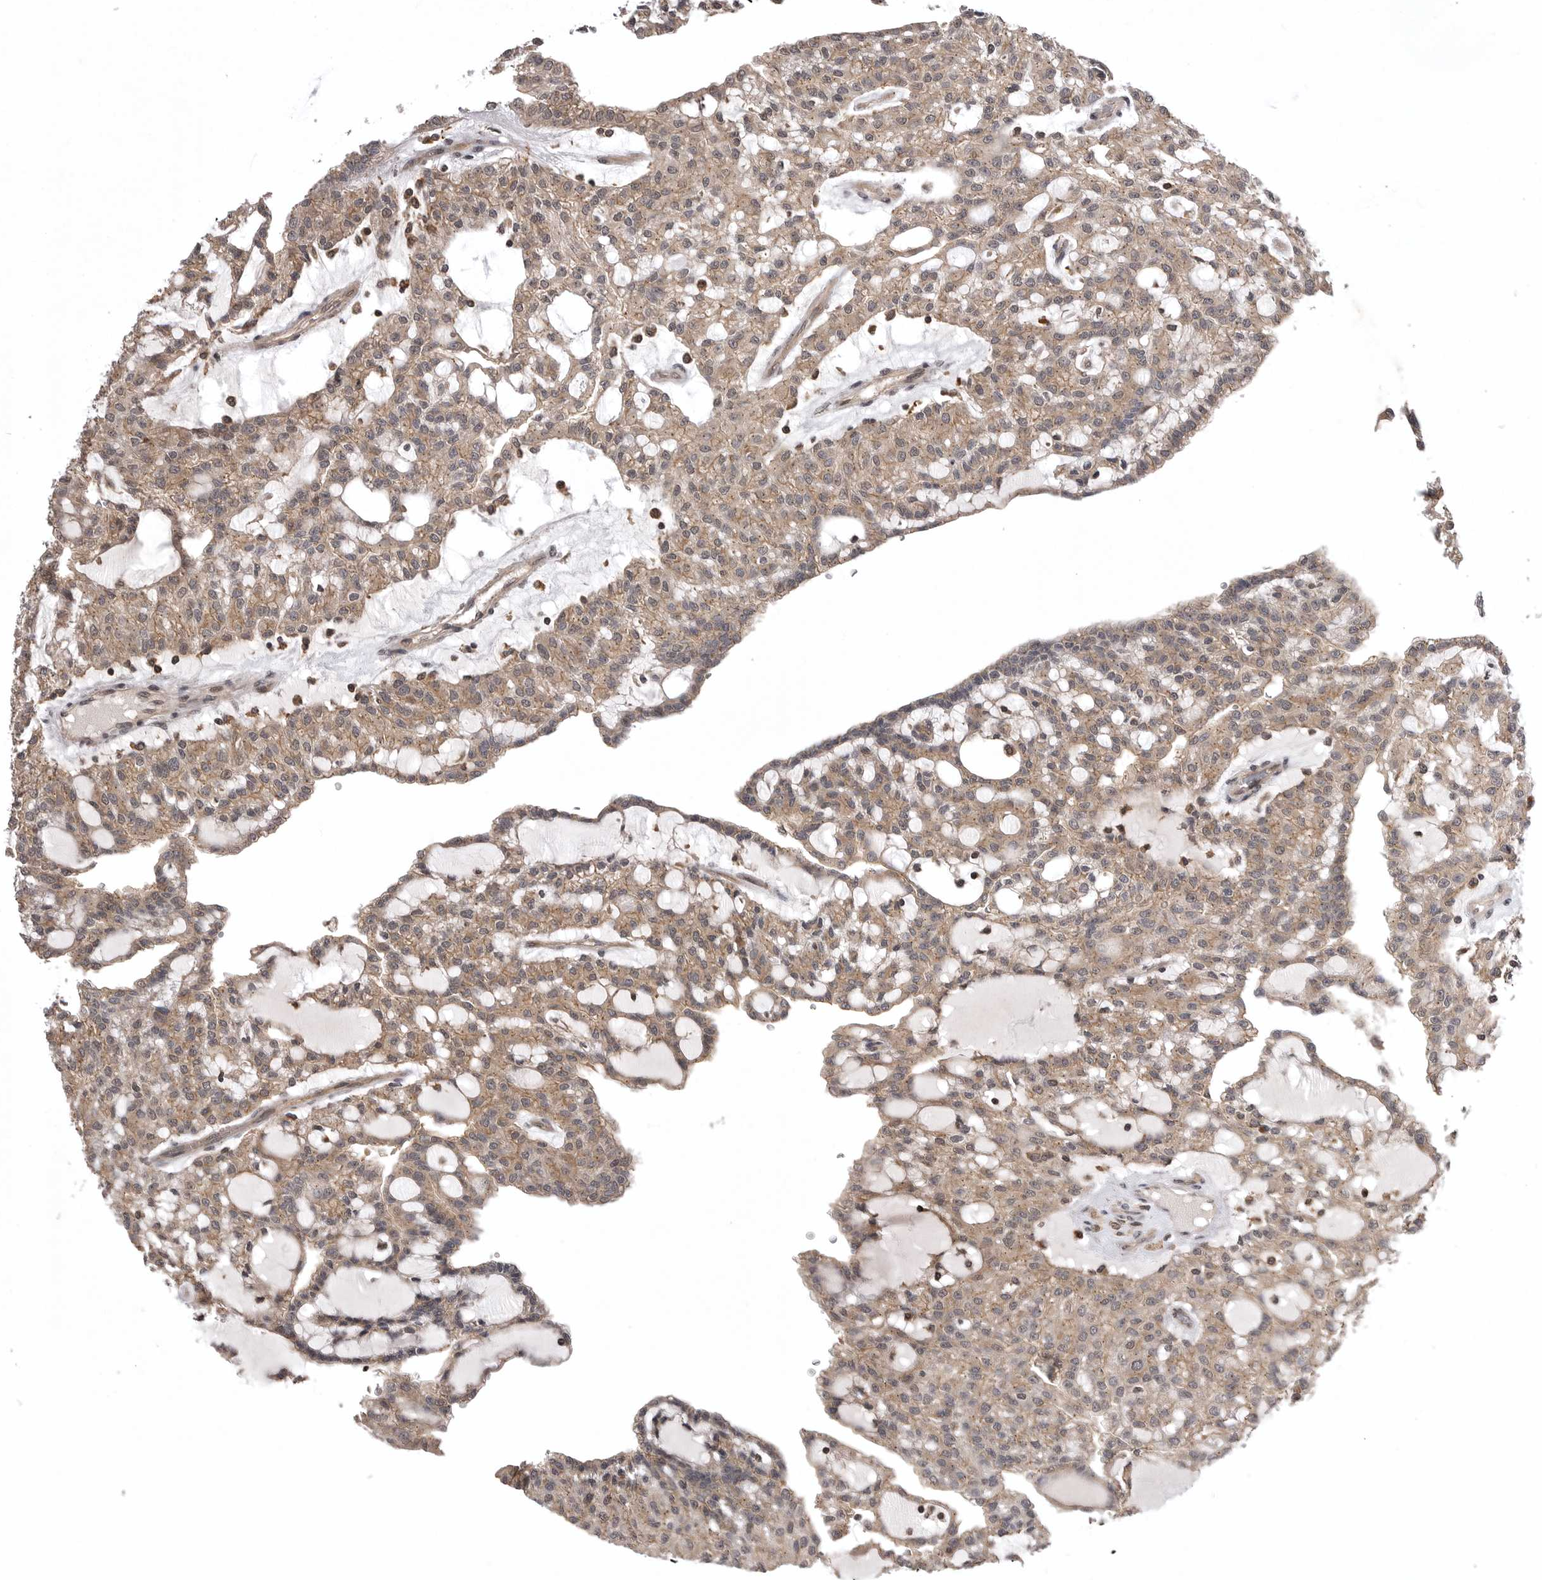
{"staining": {"intensity": "weak", "quantity": ">75%", "location": "cytoplasmic/membranous"}, "tissue": "renal cancer", "cell_type": "Tumor cells", "image_type": "cancer", "snomed": [{"axis": "morphology", "description": "Adenocarcinoma, NOS"}, {"axis": "topography", "description": "Kidney"}], "caption": "Human adenocarcinoma (renal) stained for a protein (brown) demonstrates weak cytoplasmic/membranous positive positivity in approximately >75% of tumor cells.", "gene": "AOAH", "patient": {"sex": "male", "age": 63}}